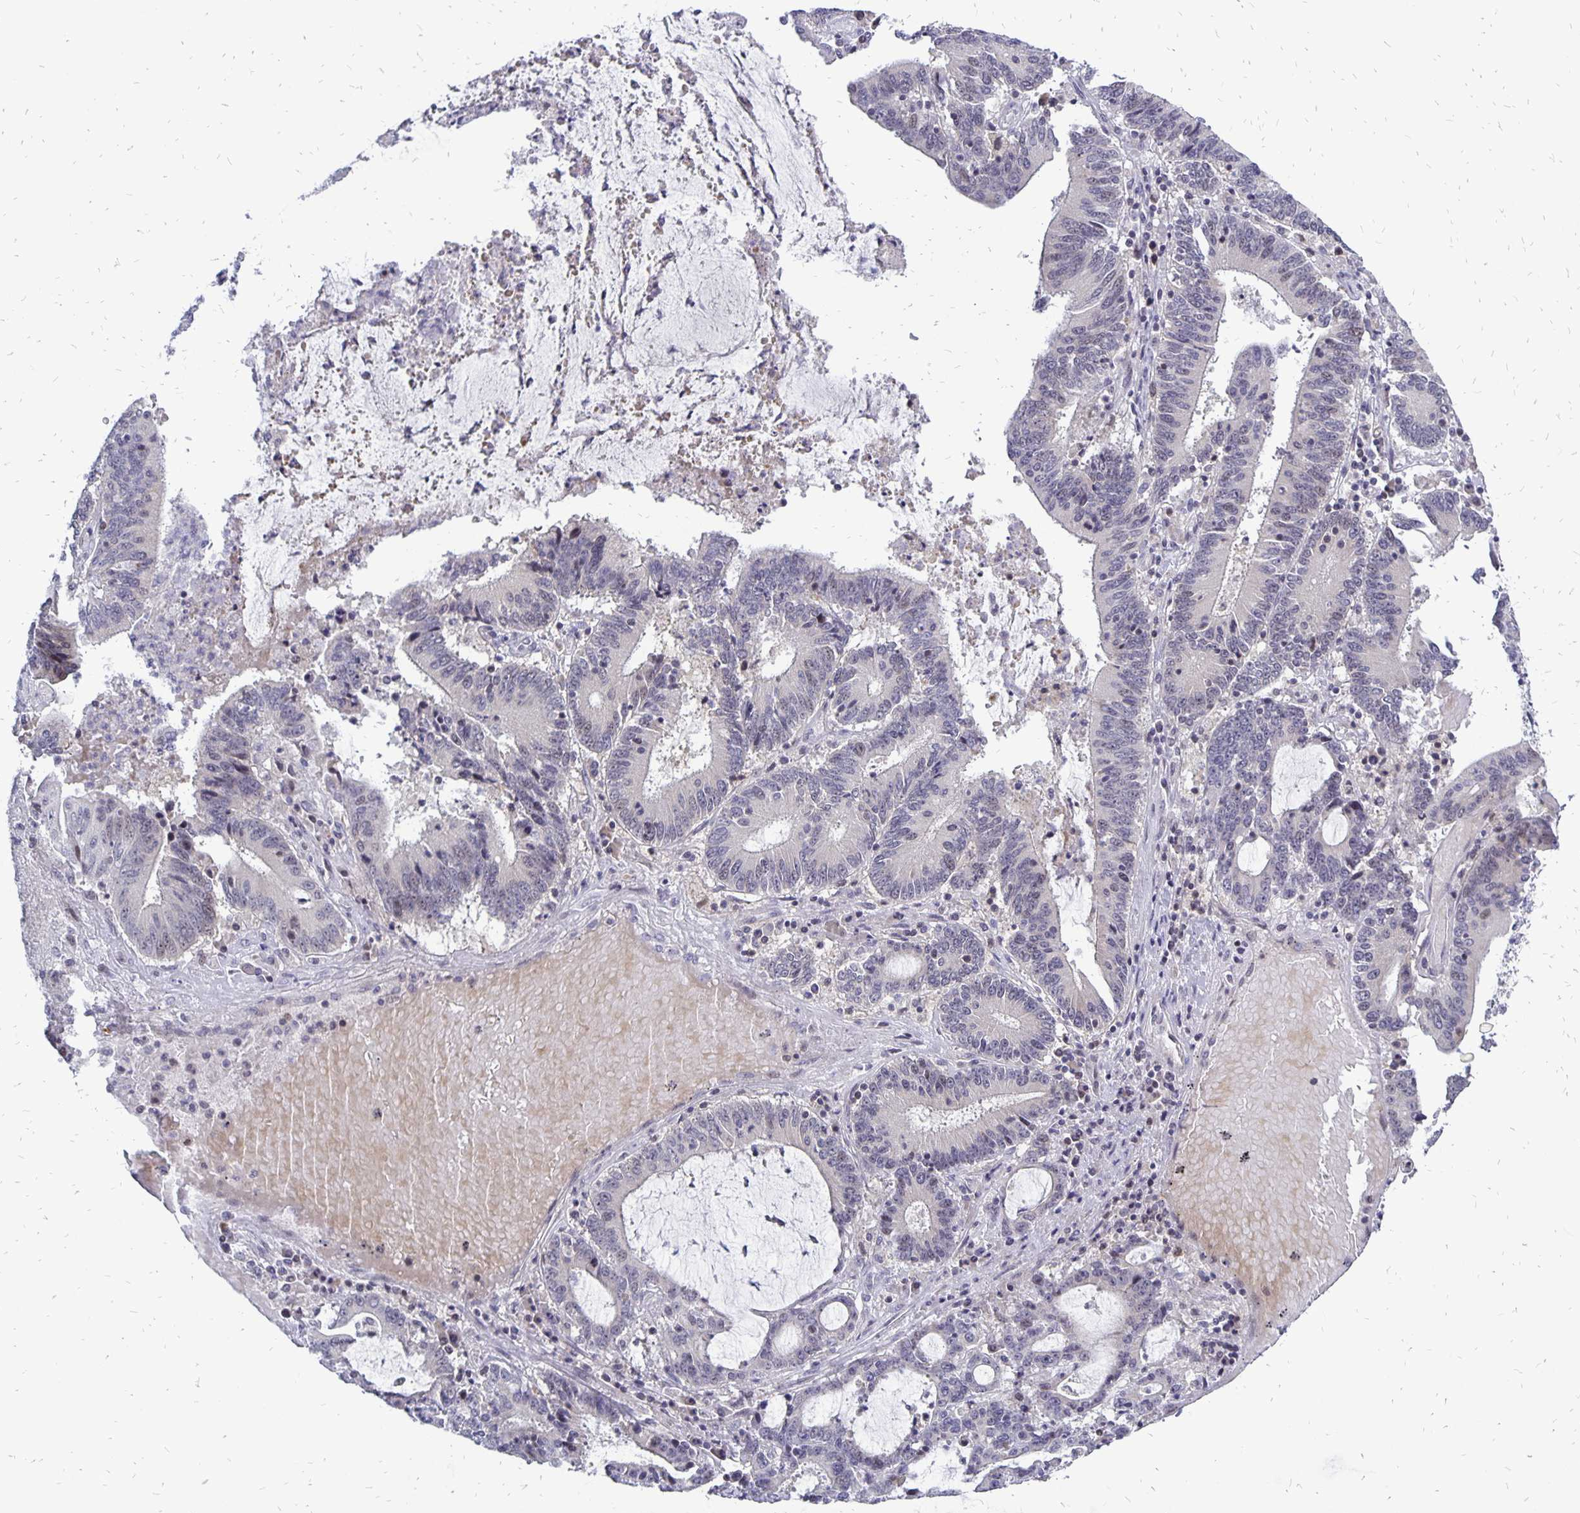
{"staining": {"intensity": "negative", "quantity": "none", "location": "none"}, "tissue": "stomach cancer", "cell_type": "Tumor cells", "image_type": "cancer", "snomed": [{"axis": "morphology", "description": "Adenocarcinoma, NOS"}, {"axis": "topography", "description": "Stomach, upper"}], "caption": "The micrograph demonstrates no significant expression in tumor cells of stomach cancer.", "gene": "DCK", "patient": {"sex": "male", "age": 68}}